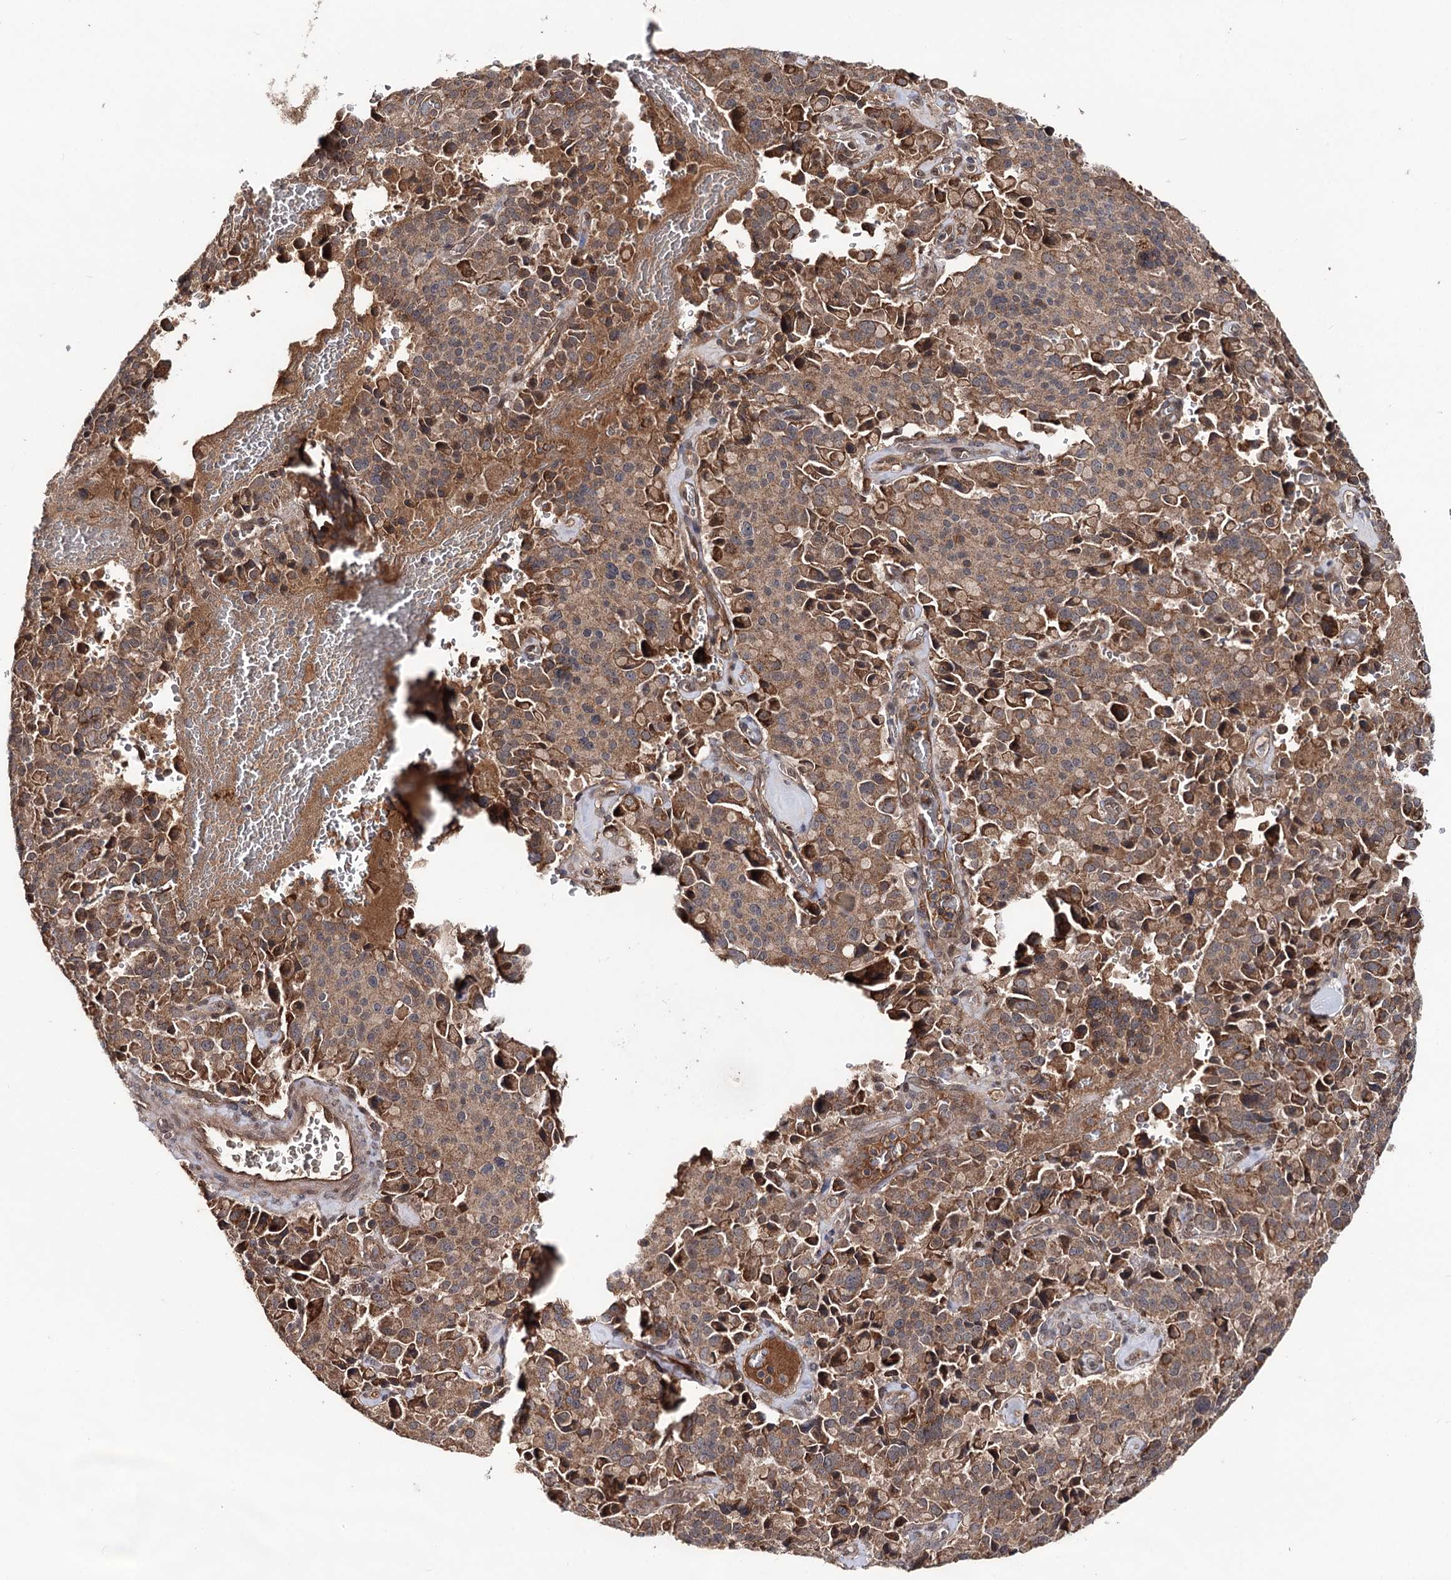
{"staining": {"intensity": "moderate", "quantity": ">75%", "location": "cytoplasmic/membranous"}, "tissue": "pancreatic cancer", "cell_type": "Tumor cells", "image_type": "cancer", "snomed": [{"axis": "morphology", "description": "Adenocarcinoma, NOS"}, {"axis": "topography", "description": "Pancreas"}], "caption": "Immunohistochemistry photomicrograph of adenocarcinoma (pancreatic) stained for a protein (brown), which exhibits medium levels of moderate cytoplasmic/membranous staining in approximately >75% of tumor cells.", "gene": "MSANTD2", "patient": {"sex": "male", "age": 65}}